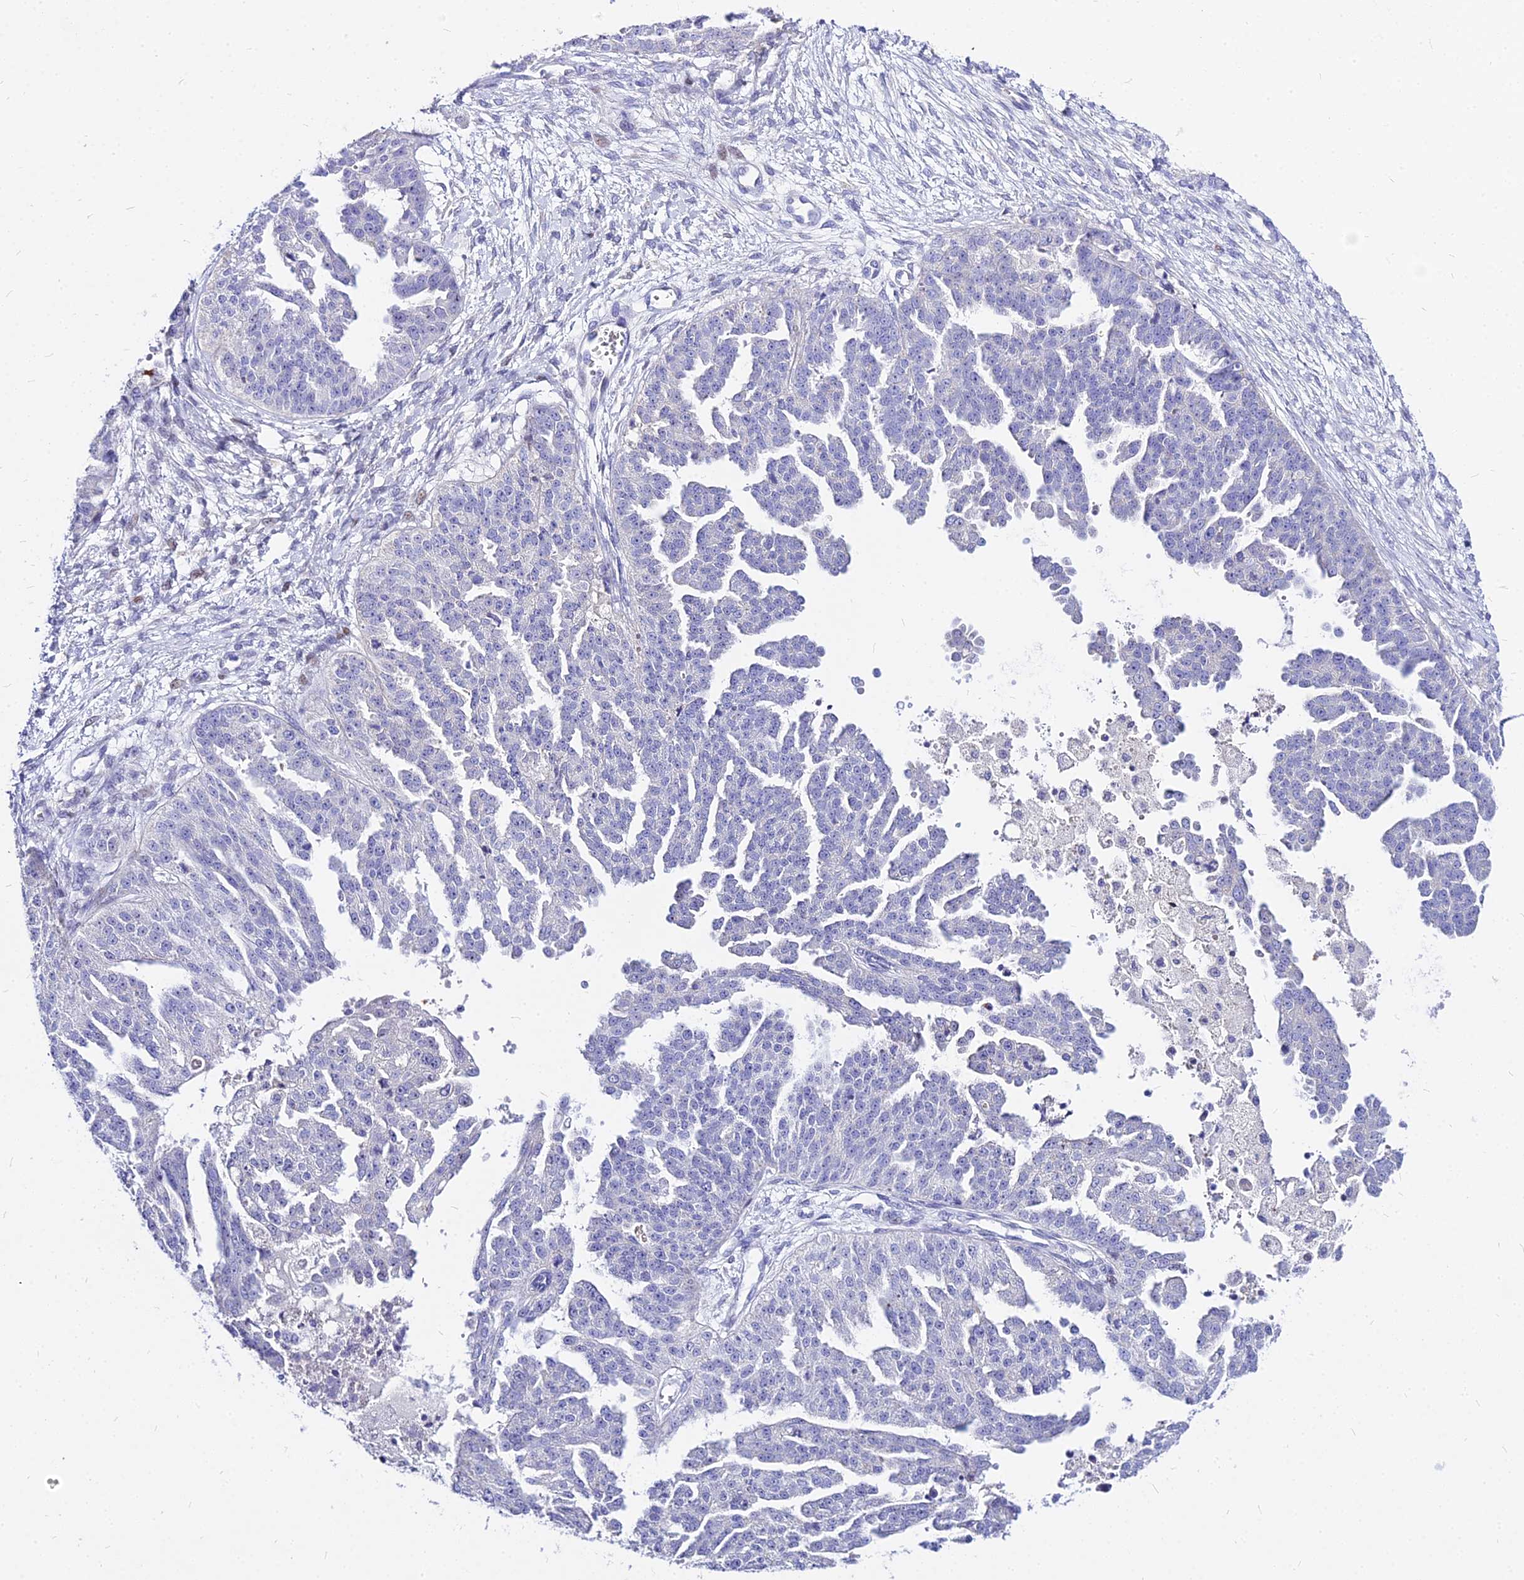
{"staining": {"intensity": "negative", "quantity": "none", "location": "none"}, "tissue": "ovarian cancer", "cell_type": "Tumor cells", "image_type": "cancer", "snomed": [{"axis": "morphology", "description": "Cystadenocarcinoma, serous, NOS"}, {"axis": "topography", "description": "Ovary"}], "caption": "Immunohistochemistry (IHC) of ovarian cancer (serous cystadenocarcinoma) displays no positivity in tumor cells.", "gene": "CARD18", "patient": {"sex": "female", "age": 58}}